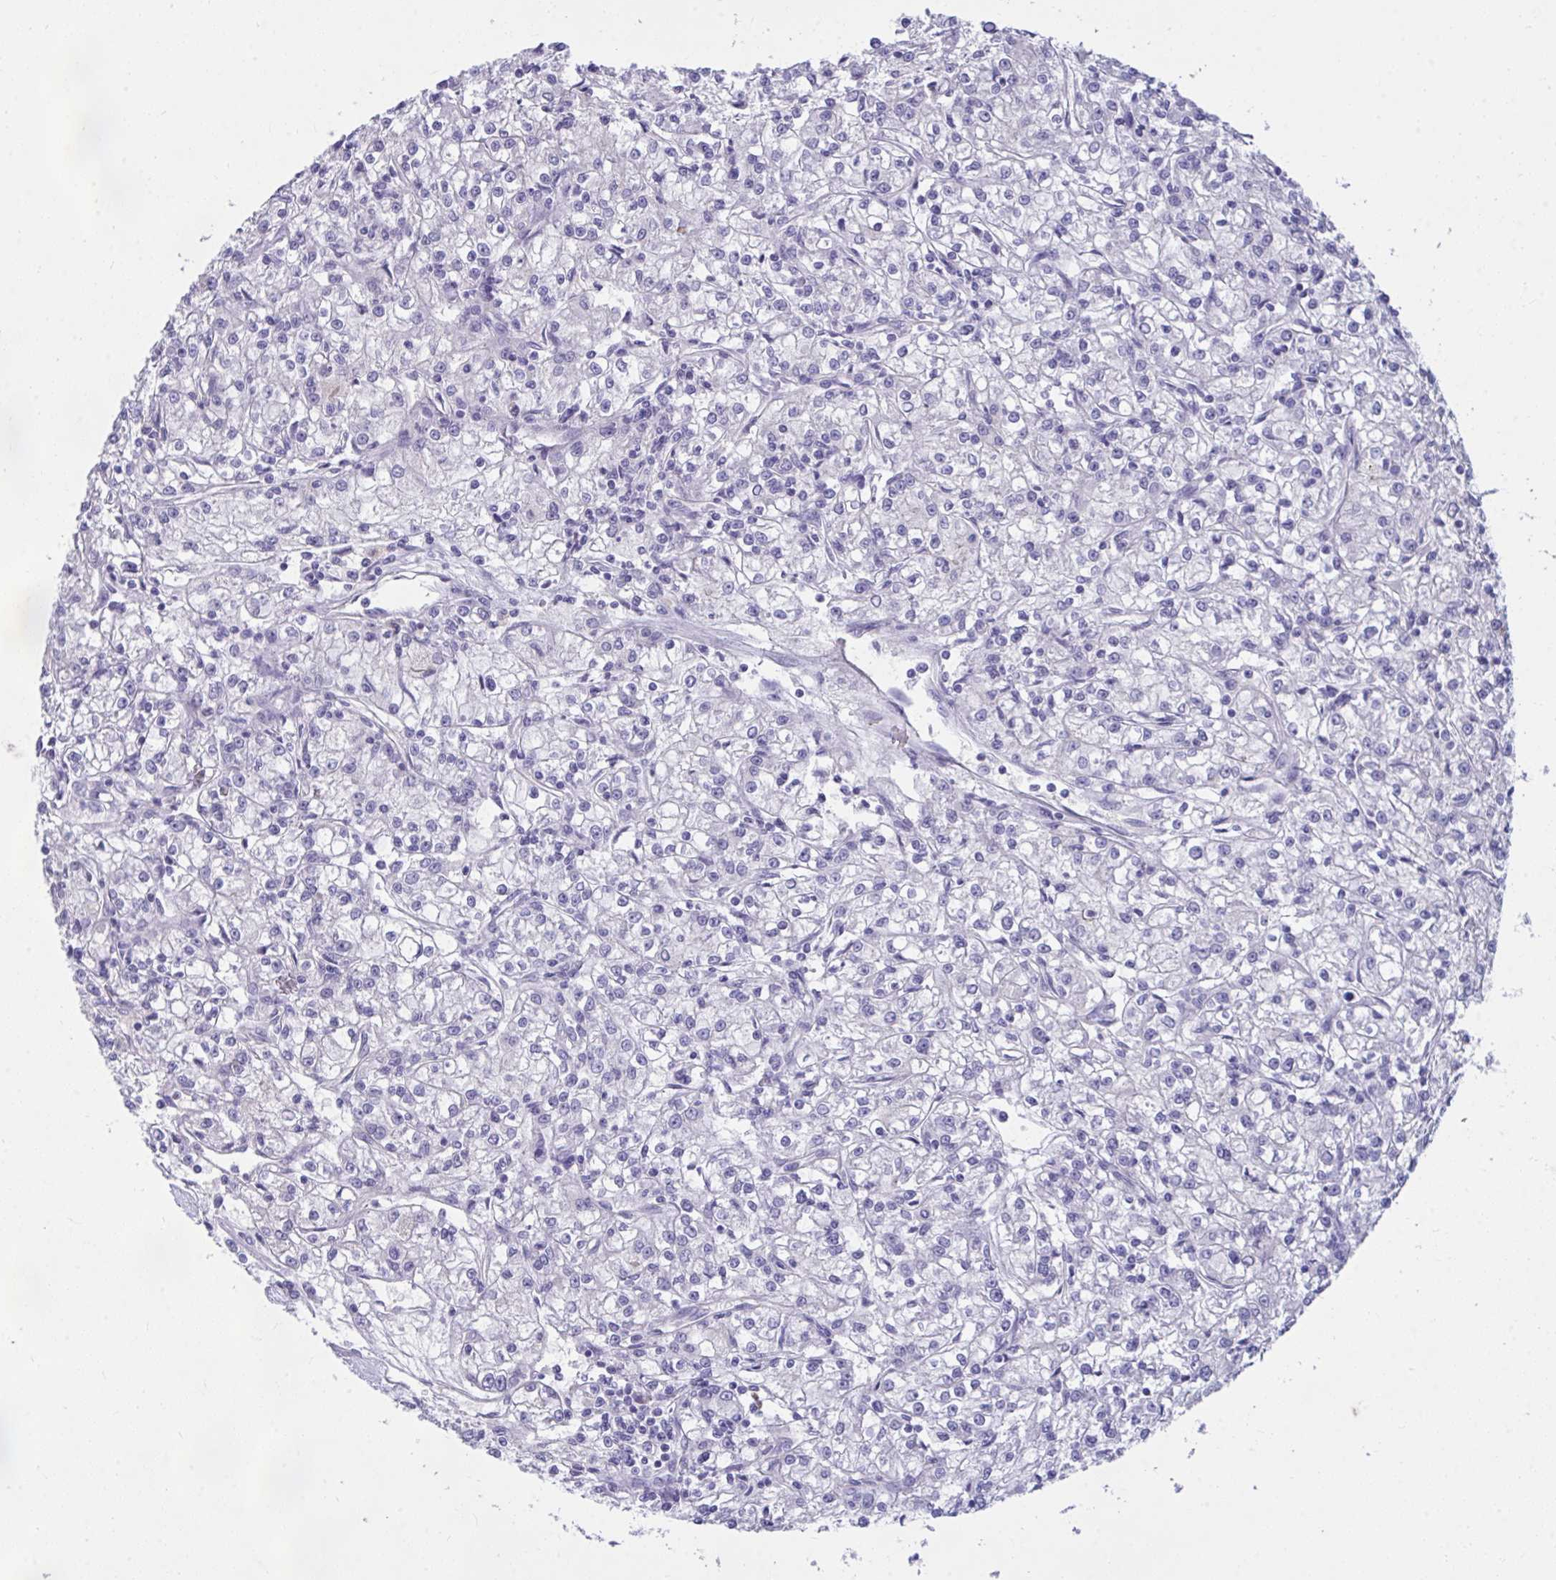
{"staining": {"intensity": "negative", "quantity": "none", "location": "none"}, "tissue": "renal cancer", "cell_type": "Tumor cells", "image_type": "cancer", "snomed": [{"axis": "morphology", "description": "Adenocarcinoma, NOS"}, {"axis": "topography", "description": "Kidney"}], "caption": "A high-resolution micrograph shows immunohistochemistry staining of renal cancer (adenocarcinoma), which shows no significant staining in tumor cells.", "gene": "PIGZ", "patient": {"sex": "female", "age": 59}}